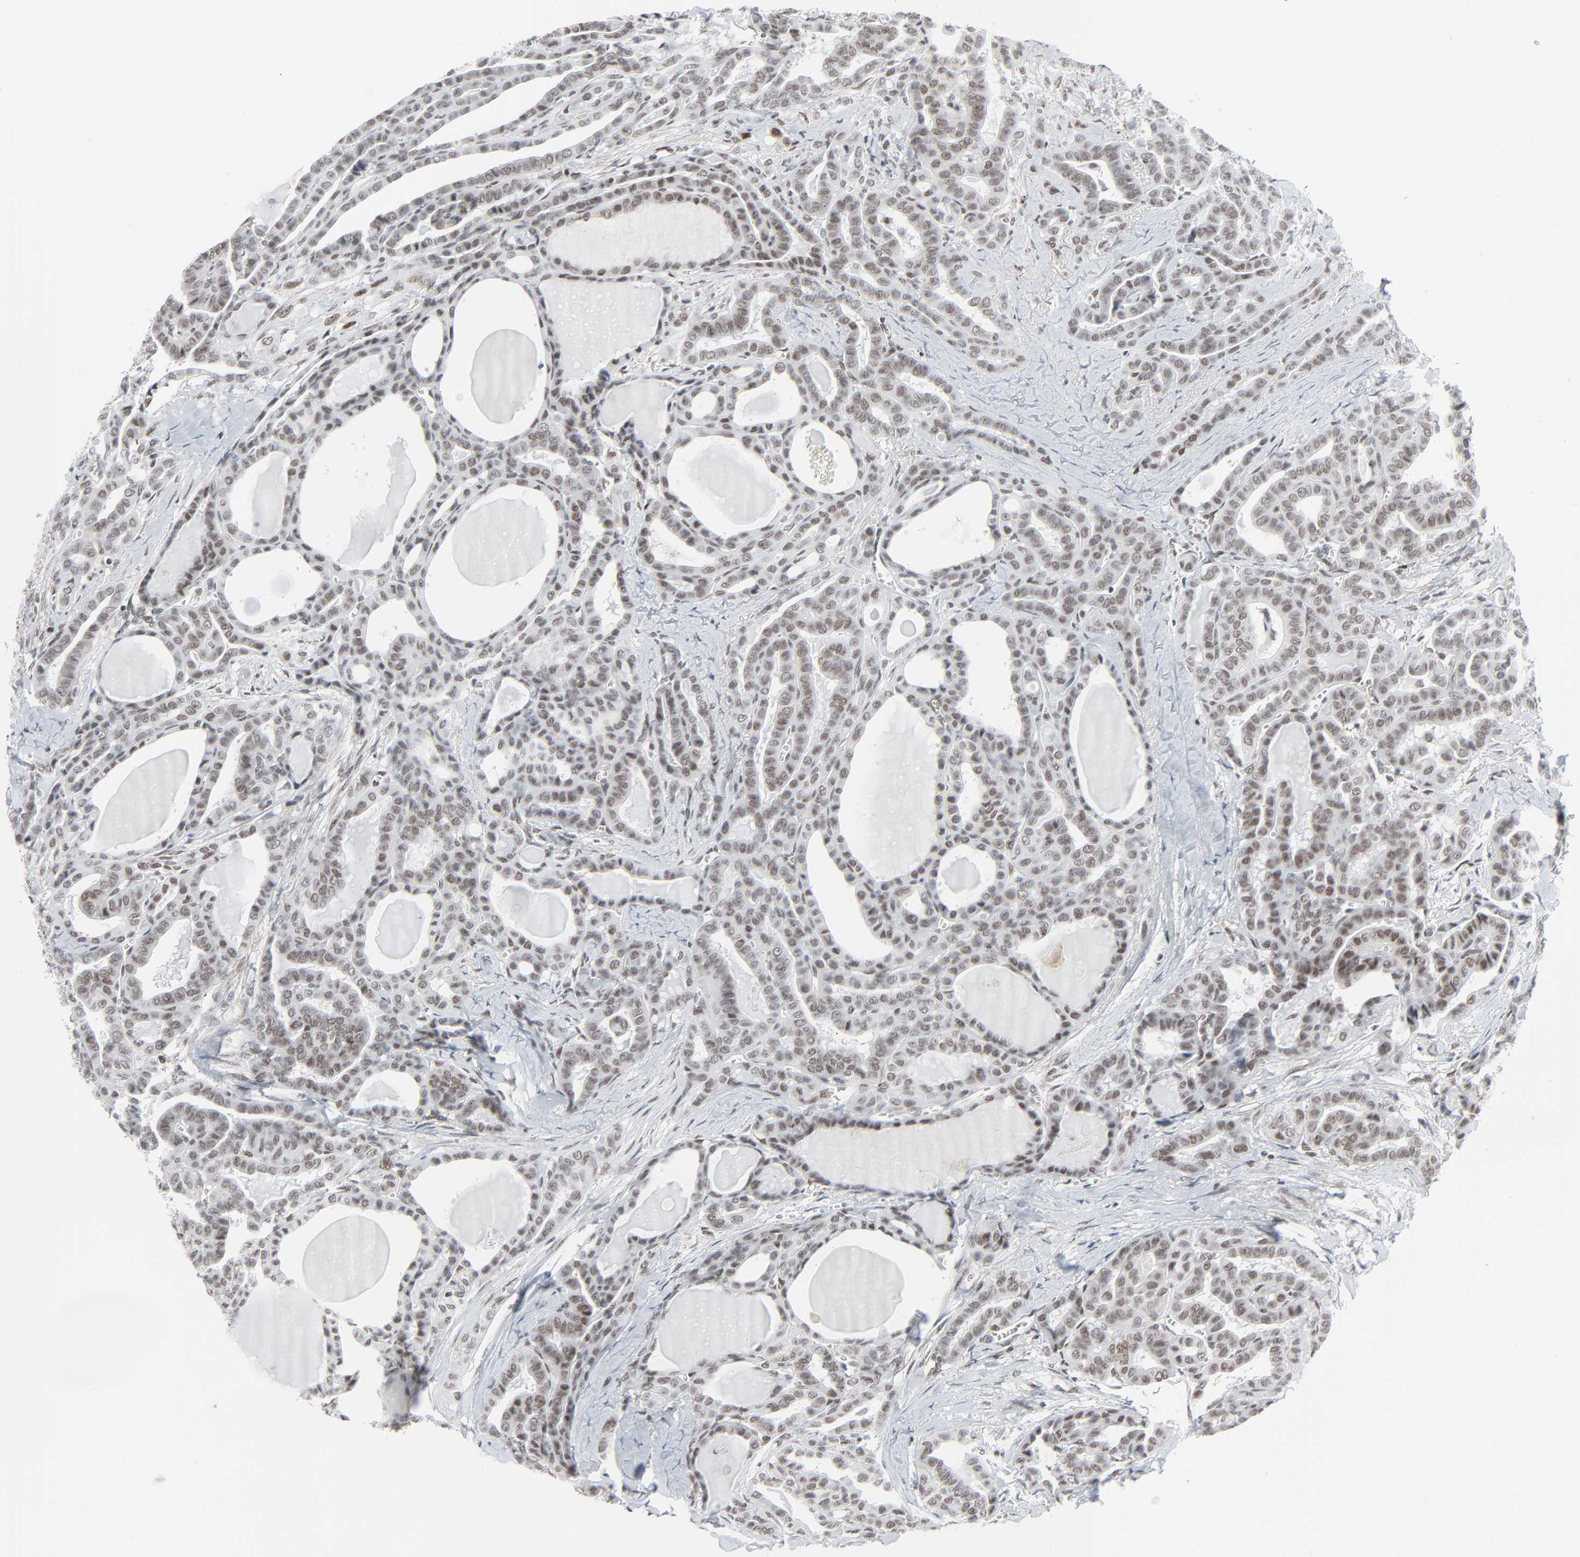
{"staining": {"intensity": "moderate", "quantity": "25%-75%", "location": "nuclear"}, "tissue": "thyroid cancer", "cell_type": "Tumor cells", "image_type": "cancer", "snomed": [{"axis": "morphology", "description": "Carcinoma, NOS"}, {"axis": "topography", "description": "Thyroid gland"}], "caption": "Protein staining by IHC displays moderate nuclear staining in approximately 25%-75% of tumor cells in carcinoma (thyroid).", "gene": "FBXO28", "patient": {"sex": "female", "age": 91}}